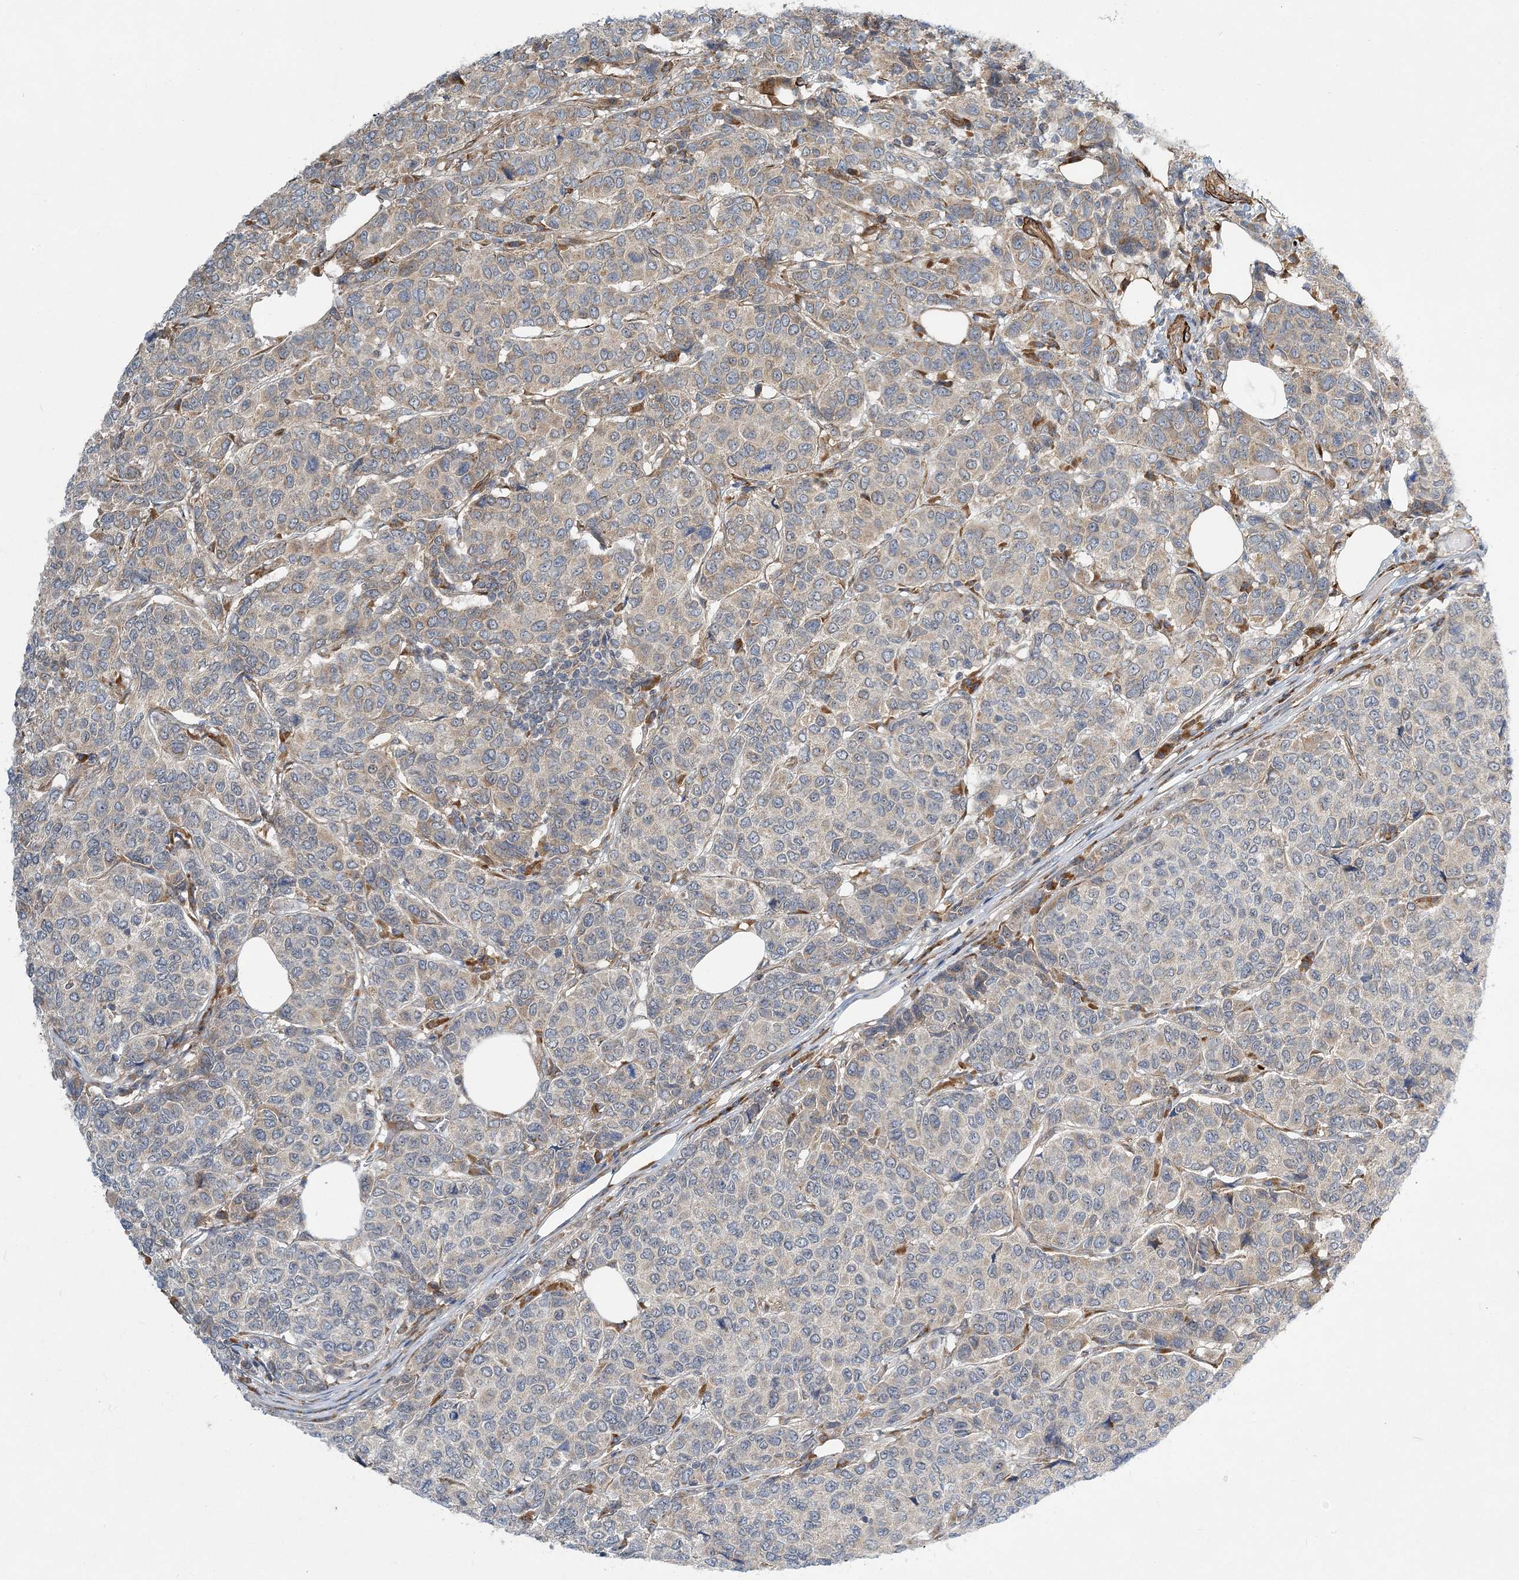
{"staining": {"intensity": "weak", "quantity": "<25%", "location": "cytoplasmic/membranous"}, "tissue": "breast cancer", "cell_type": "Tumor cells", "image_type": "cancer", "snomed": [{"axis": "morphology", "description": "Duct carcinoma"}, {"axis": "topography", "description": "Breast"}], "caption": "A histopathology image of breast cancer (invasive ductal carcinoma) stained for a protein displays no brown staining in tumor cells.", "gene": "NBAS", "patient": {"sex": "female", "age": 55}}